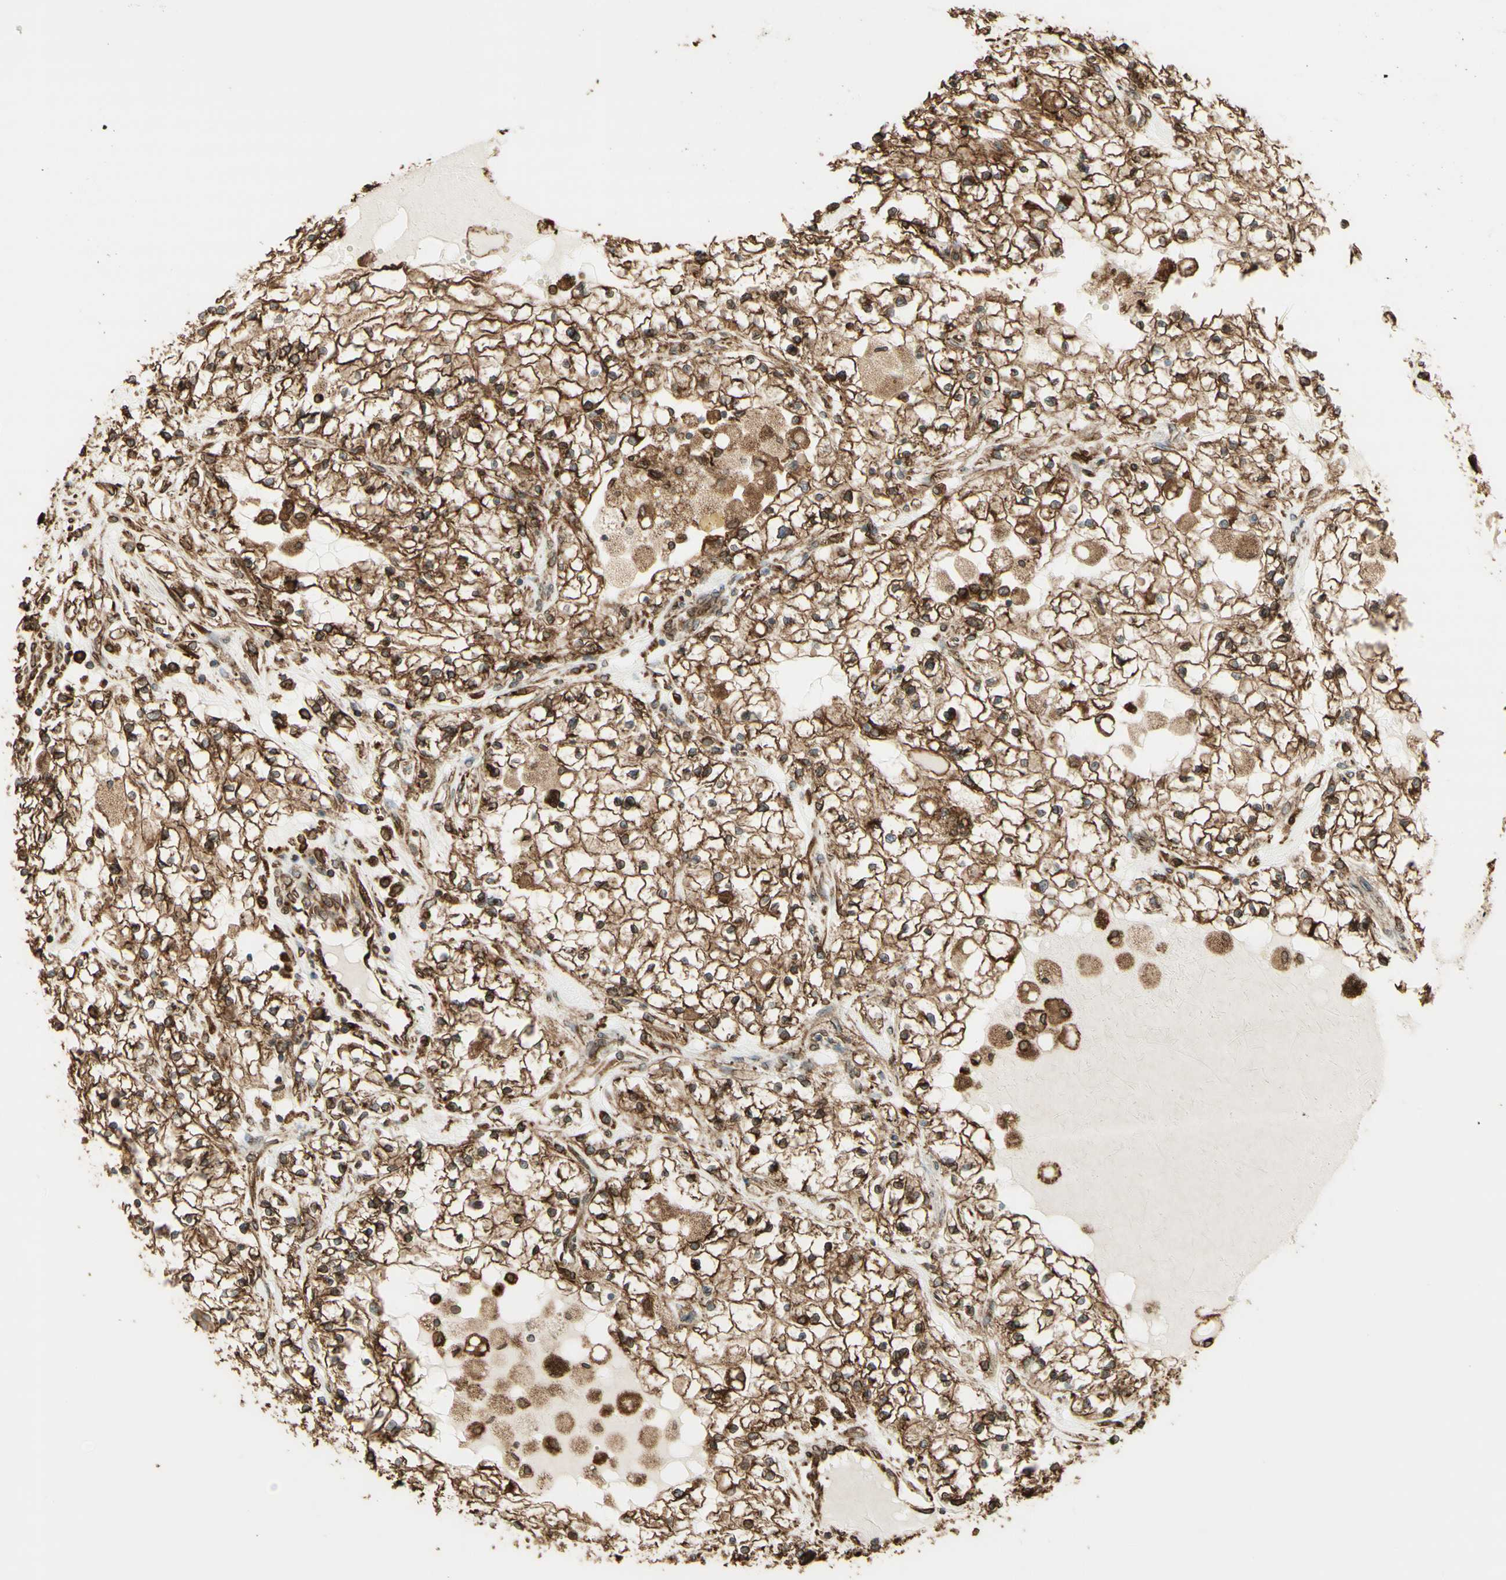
{"staining": {"intensity": "moderate", "quantity": ">75%", "location": "cytoplasmic/membranous"}, "tissue": "renal cancer", "cell_type": "Tumor cells", "image_type": "cancer", "snomed": [{"axis": "morphology", "description": "Adenocarcinoma, NOS"}, {"axis": "topography", "description": "Kidney"}], "caption": "Moderate cytoplasmic/membranous positivity for a protein is appreciated in about >75% of tumor cells of renal cancer using immunohistochemistry (IHC).", "gene": "CANX", "patient": {"sex": "male", "age": 68}}